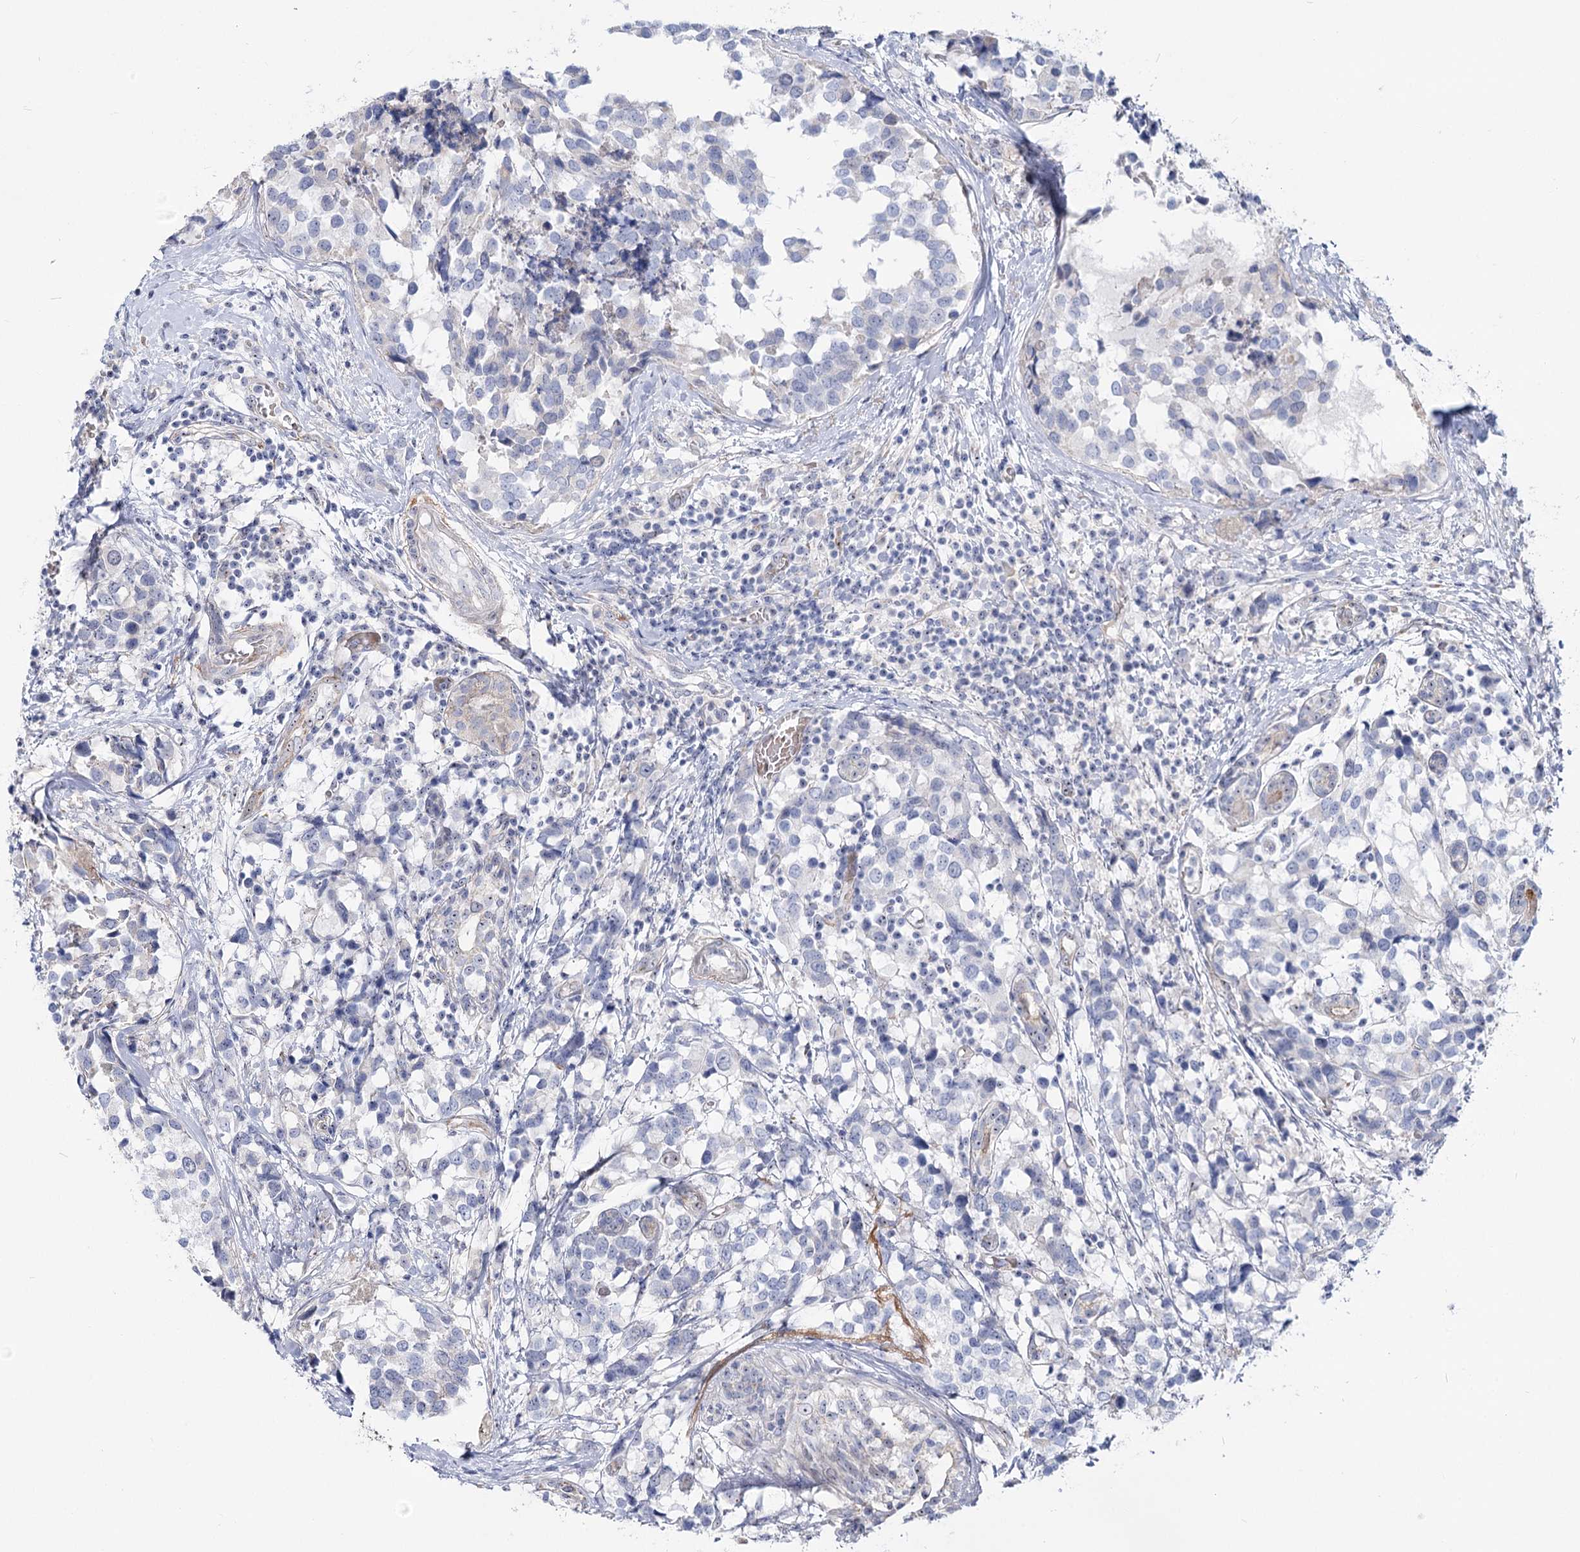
{"staining": {"intensity": "negative", "quantity": "none", "location": "none"}, "tissue": "breast cancer", "cell_type": "Tumor cells", "image_type": "cancer", "snomed": [{"axis": "morphology", "description": "Lobular carcinoma"}, {"axis": "topography", "description": "Breast"}], "caption": "IHC photomicrograph of neoplastic tissue: human breast cancer stained with DAB demonstrates no significant protein positivity in tumor cells. The staining is performed using DAB (3,3'-diaminobenzidine) brown chromogen with nuclei counter-stained in using hematoxylin.", "gene": "SUOX", "patient": {"sex": "female", "age": 59}}